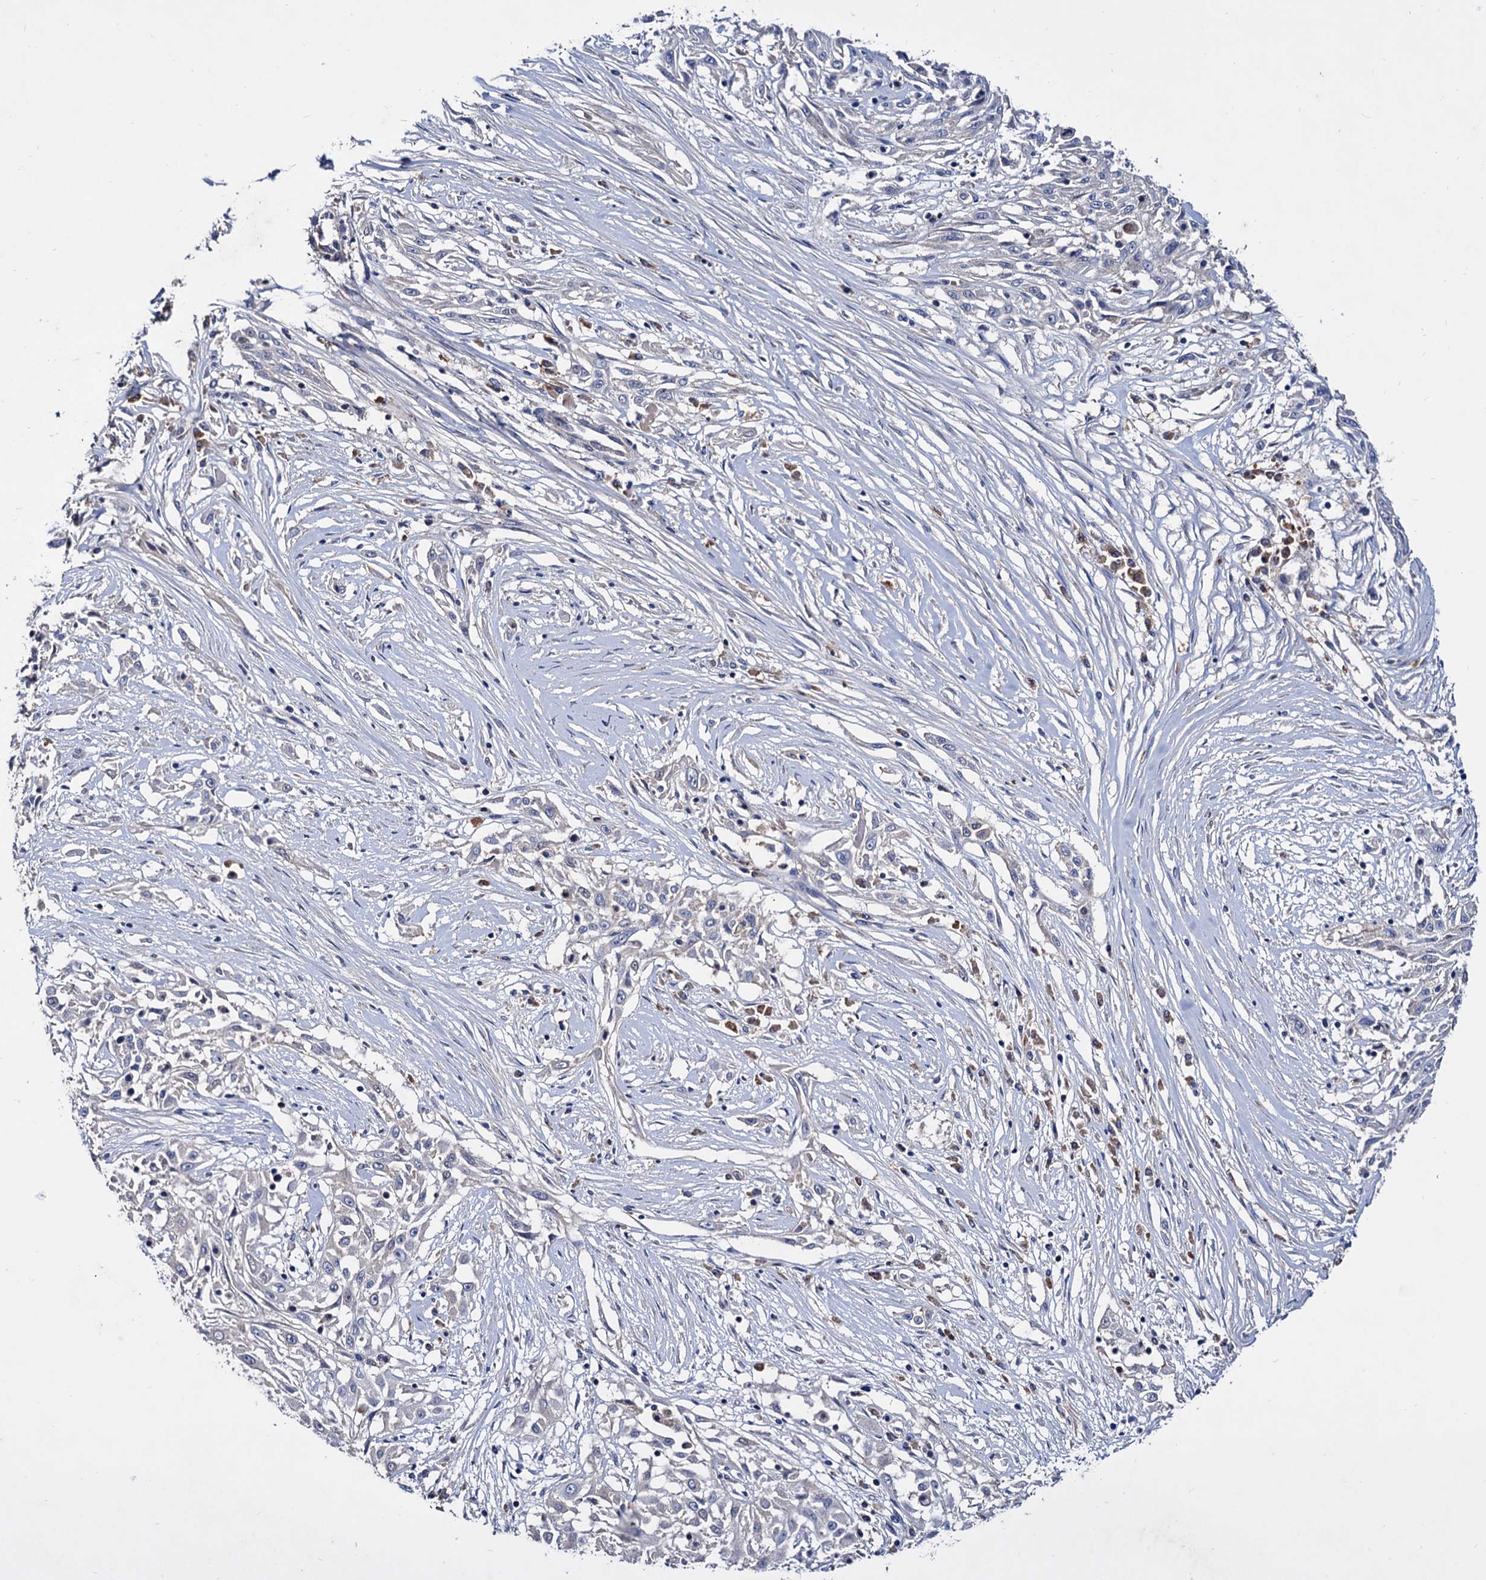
{"staining": {"intensity": "negative", "quantity": "none", "location": "none"}, "tissue": "skin cancer", "cell_type": "Tumor cells", "image_type": "cancer", "snomed": [{"axis": "morphology", "description": "Squamous cell carcinoma, NOS"}, {"axis": "morphology", "description": "Squamous cell carcinoma, metastatic, NOS"}, {"axis": "topography", "description": "Skin"}, {"axis": "topography", "description": "Lymph node"}], "caption": "Skin cancer (squamous cell carcinoma) stained for a protein using immunohistochemistry shows no expression tumor cells.", "gene": "NPAS4", "patient": {"sex": "male", "age": 75}}